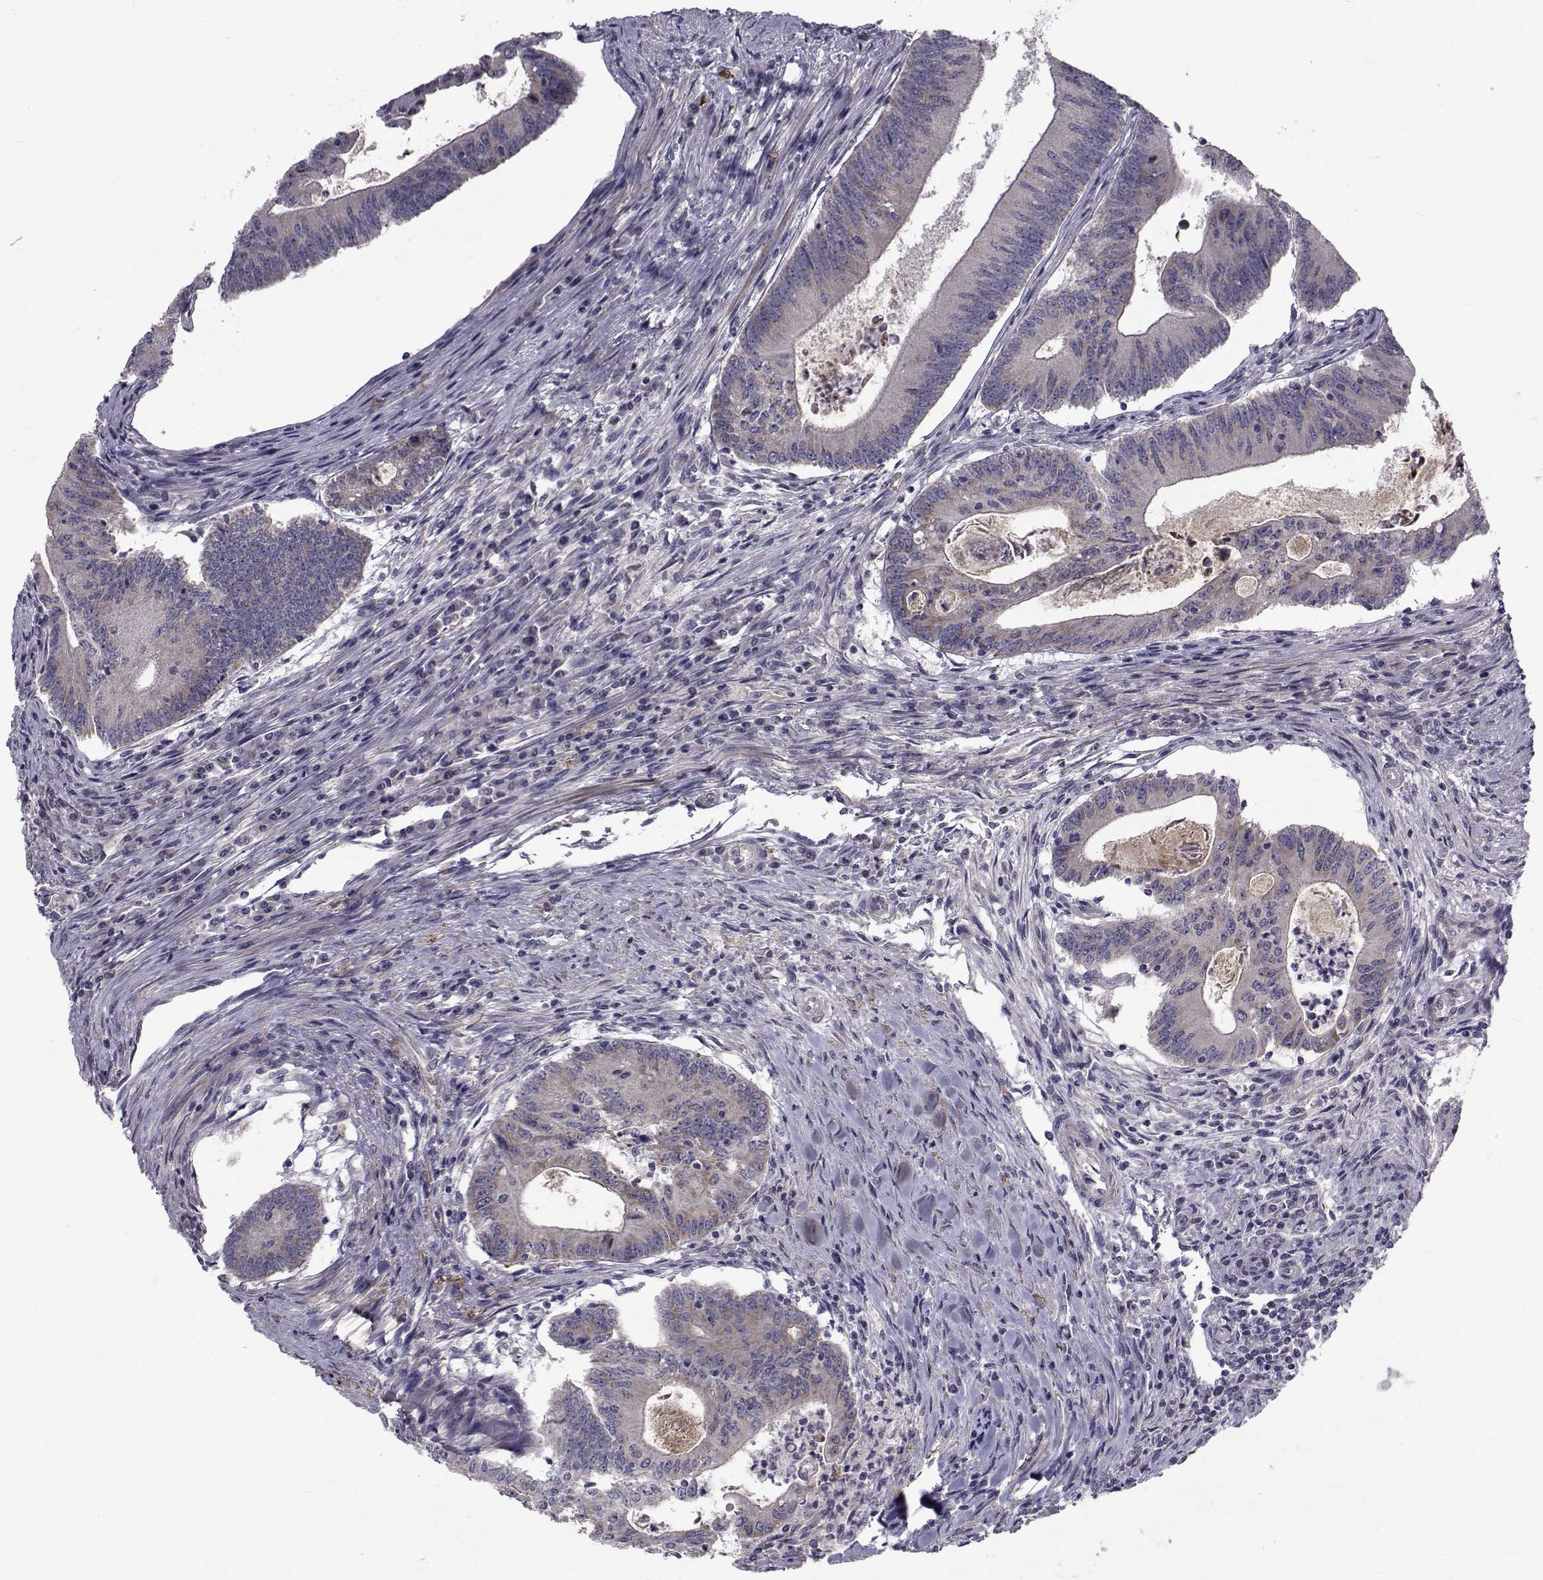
{"staining": {"intensity": "weak", "quantity": "25%-75%", "location": "cytoplasmic/membranous"}, "tissue": "colorectal cancer", "cell_type": "Tumor cells", "image_type": "cancer", "snomed": [{"axis": "morphology", "description": "Adenocarcinoma, NOS"}, {"axis": "topography", "description": "Colon"}], "caption": "The histopathology image exhibits a brown stain indicating the presence of a protein in the cytoplasmic/membranous of tumor cells in adenocarcinoma (colorectal).", "gene": "CFAP74", "patient": {"sex": "female", "age": 70}}